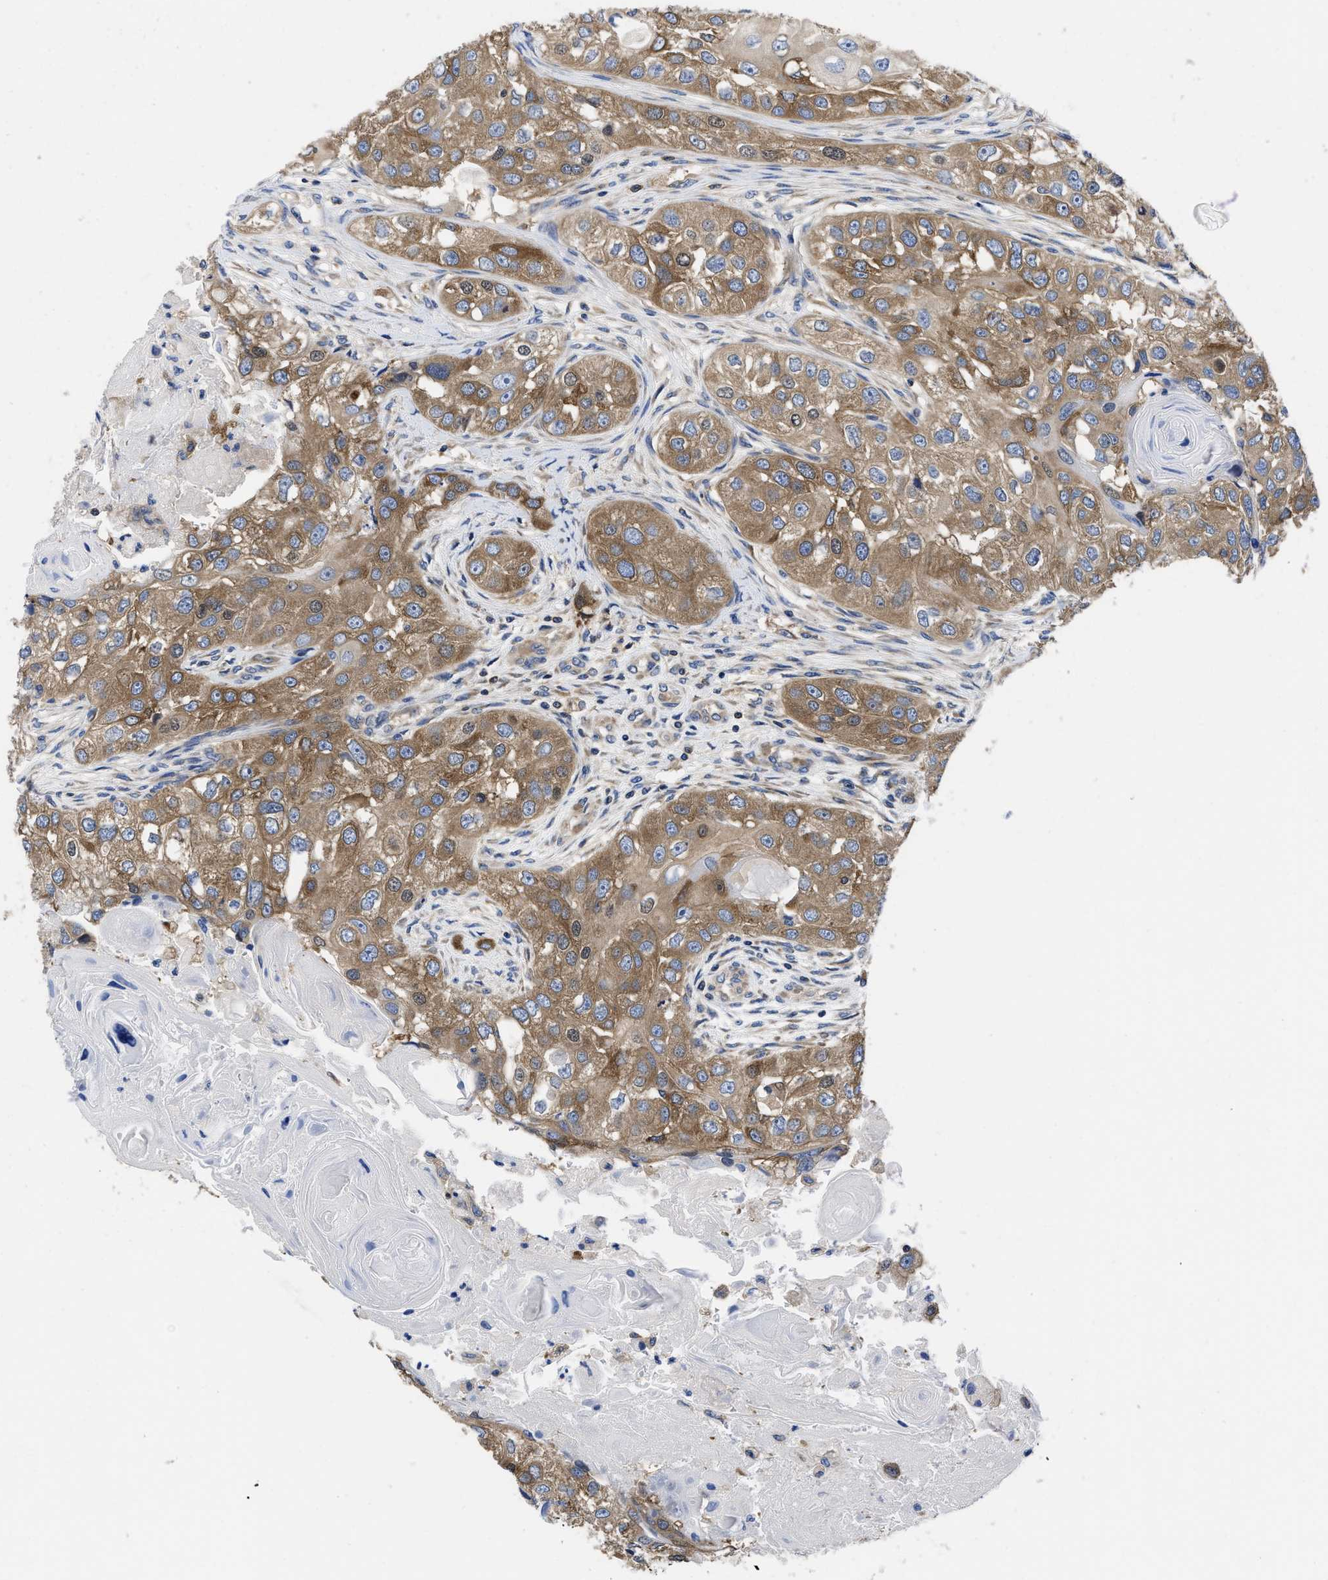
{"staining": {"intensity": "moderate", "quantity": ">75%", "location": "cytoplasmic/membranous"}, "tissue": "head and neck cancer", "cell_type": "Tumor cells", "image_type": "cancer", "snomed": [{"axis": "morphology", "description": "Normal tissue, NOS"}, {"axis": "morphology", "description": "Squamous cell carcinoma, NOS"}, {"axis": "topography", "description": "Skeletal muscle"}, {"axis": "topography", "description": "Head-Neck"}], "caption": "Head and neck cancer stained with a brown dye shows moderate cytoplasmic/membranous positive staining in approximately >75% of tumor cells.", "gene": "YARS1", "patient": {"sex": "male", "age": 51}}